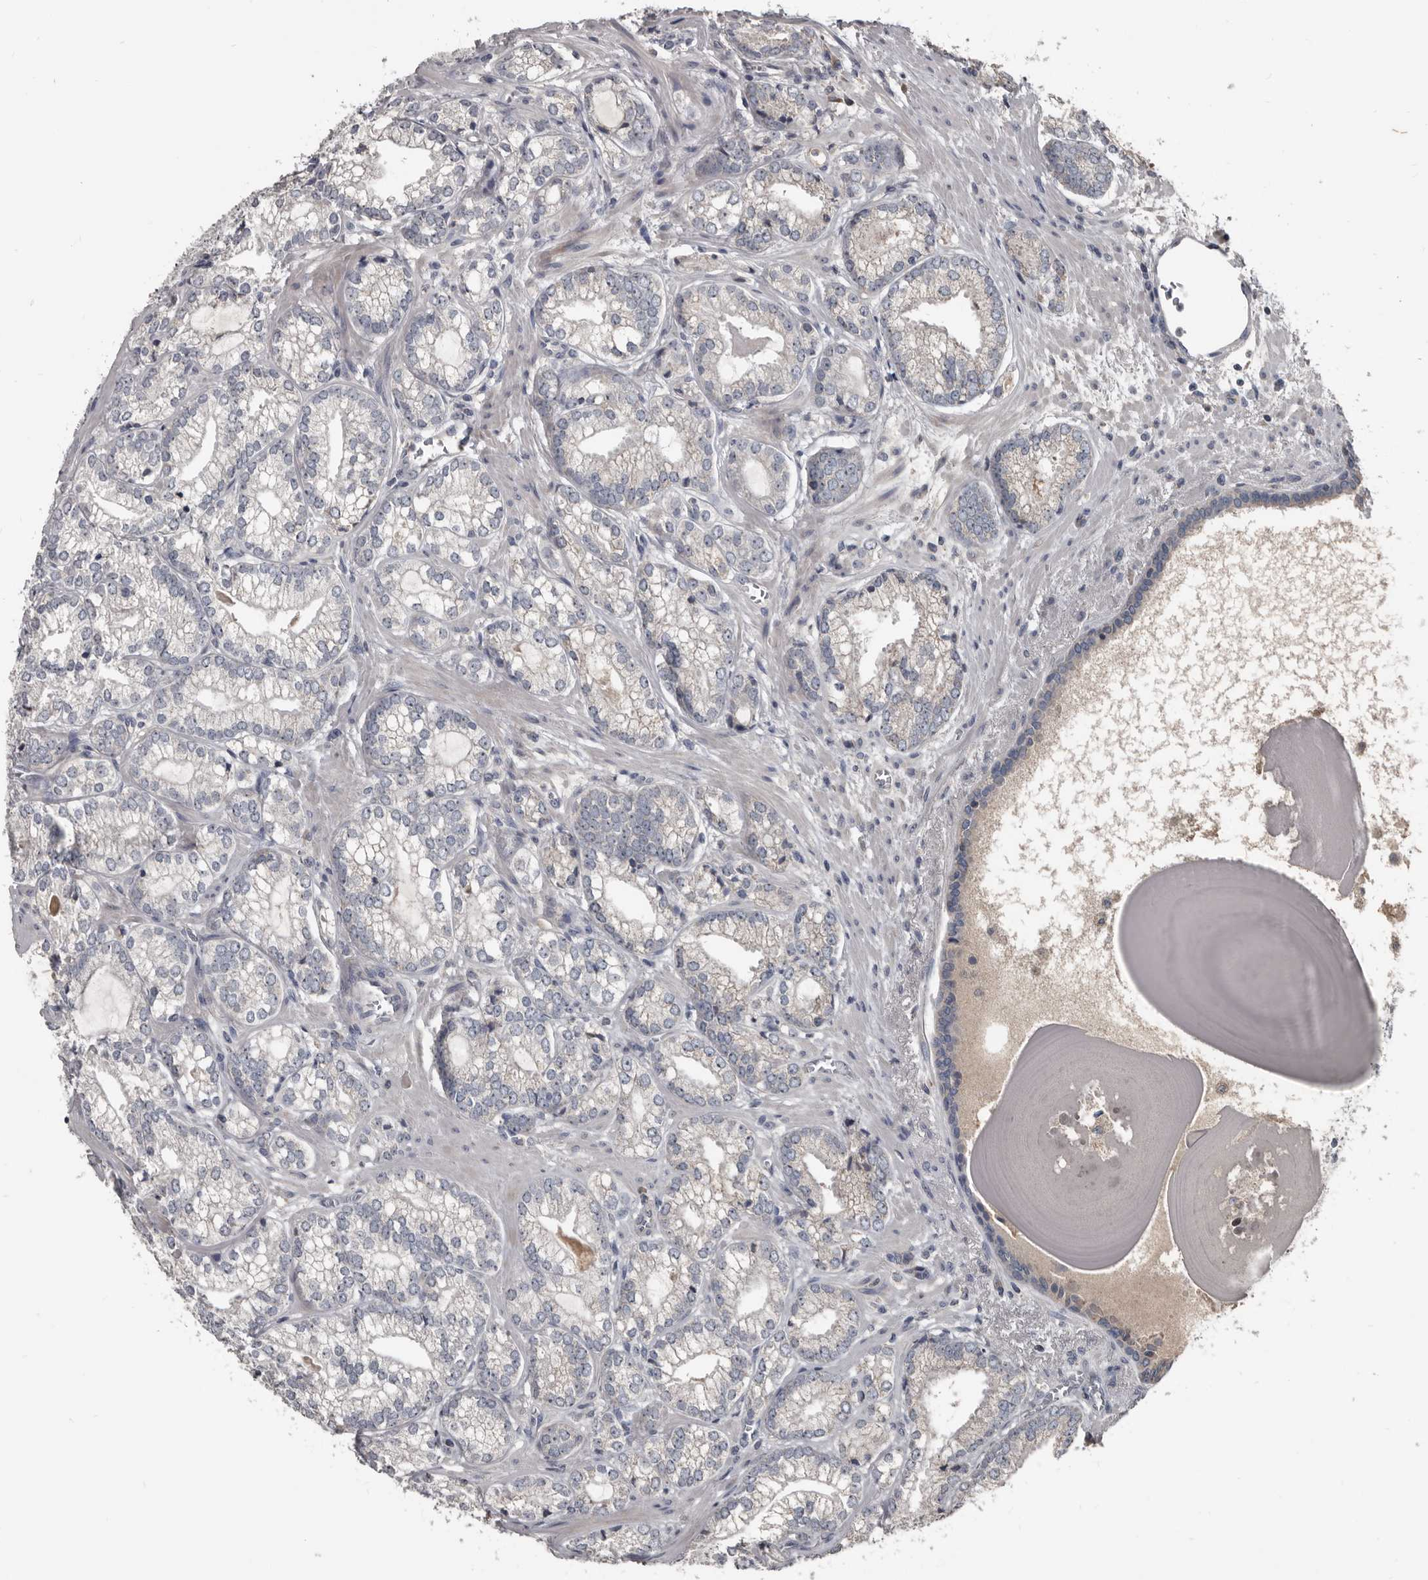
{"staining": {"intensity": "negative", "quantity": "none", "location": "none"}, "tissue": "prostate cancer", "cell_type": "Tumor cells", "image_type": "cancer", "snomed": [{"axis": "morphology", "description": "Normal morphology"}, {"axis": "morphology", "description": "Adenocarcinoma, Low grade"}, {"axis": "topography", "description": "Prostate"}], "caption": "Immunohistochemical staining of human prostate cancer (low-grade adenocarcinoma) reveals no significant staining in tumor cells.", "gene": "GREB1", "patient": {"sex": "male", "age": 72}}